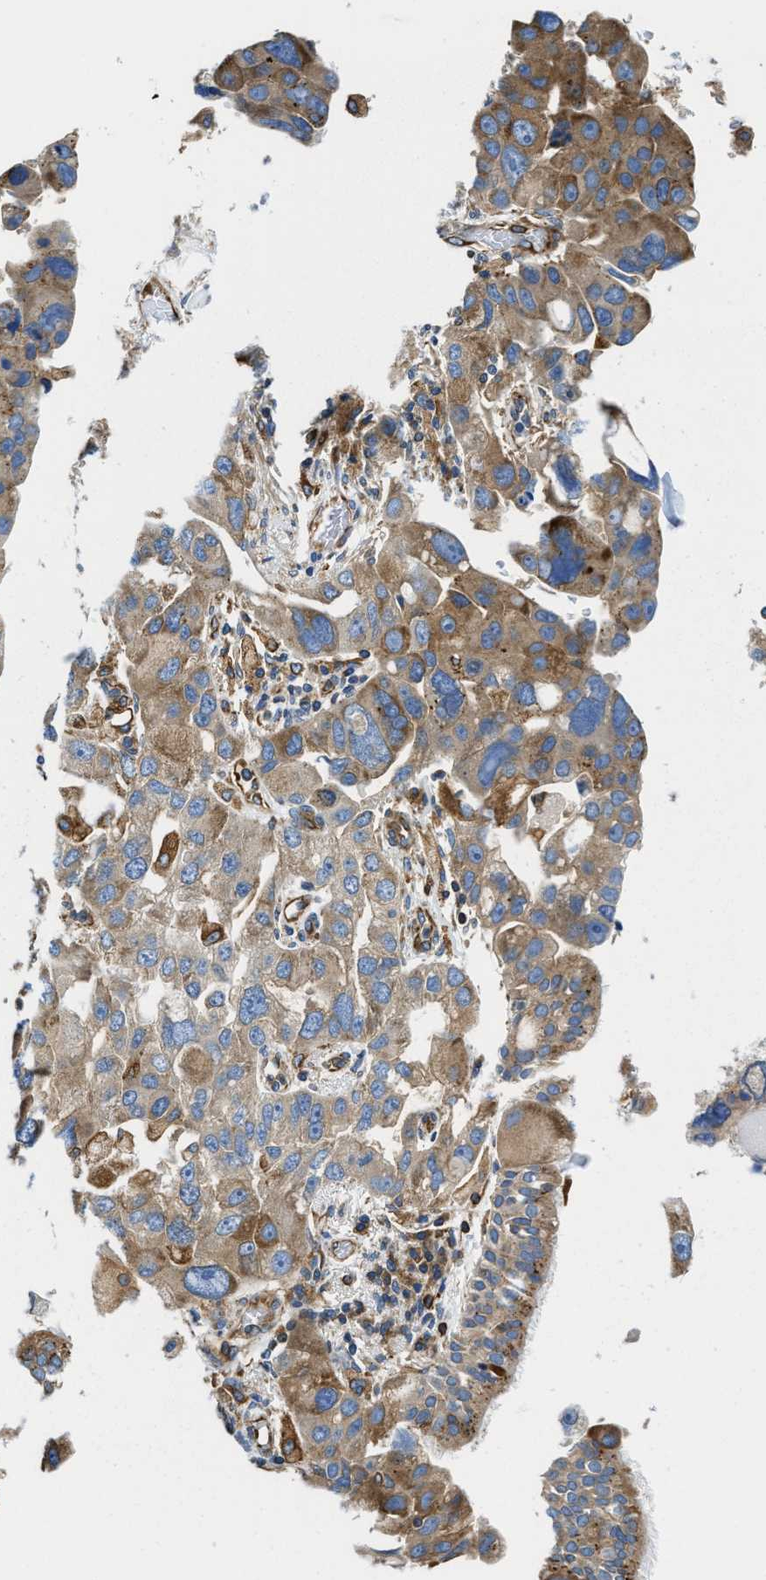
{"staining": {"intensity": "moderate", "quantity": ">75%", "location": "cytoplasmic/membranous"}, "tissue": "bronchus", "cell_type": "Respiratory epithelial cells", "image_type": "normal", "snomed": [{"axis": "morphology", "description": "Normal tissue, NOS"}, {"axis": "morphology", "description": "Adenocarcinoma, NOS"}, {"axis": "morphology", "description": "Adenocarcinoma, metastatic, NOS"}, {"axis": "topography", "description": "Lymph node"}, {"axis": "topography", "description": "Bronchus"}, {"axis": "topography", "description": "Lung"}], "caption": "Bronchus stained for a protein (brown) exhibits moderate cytoplasmic/membranous positive expression in about >75% of respiratory epithelial cells.", "gene": "HSD17B12", "patient": {"sex": "female", "age": 54}}